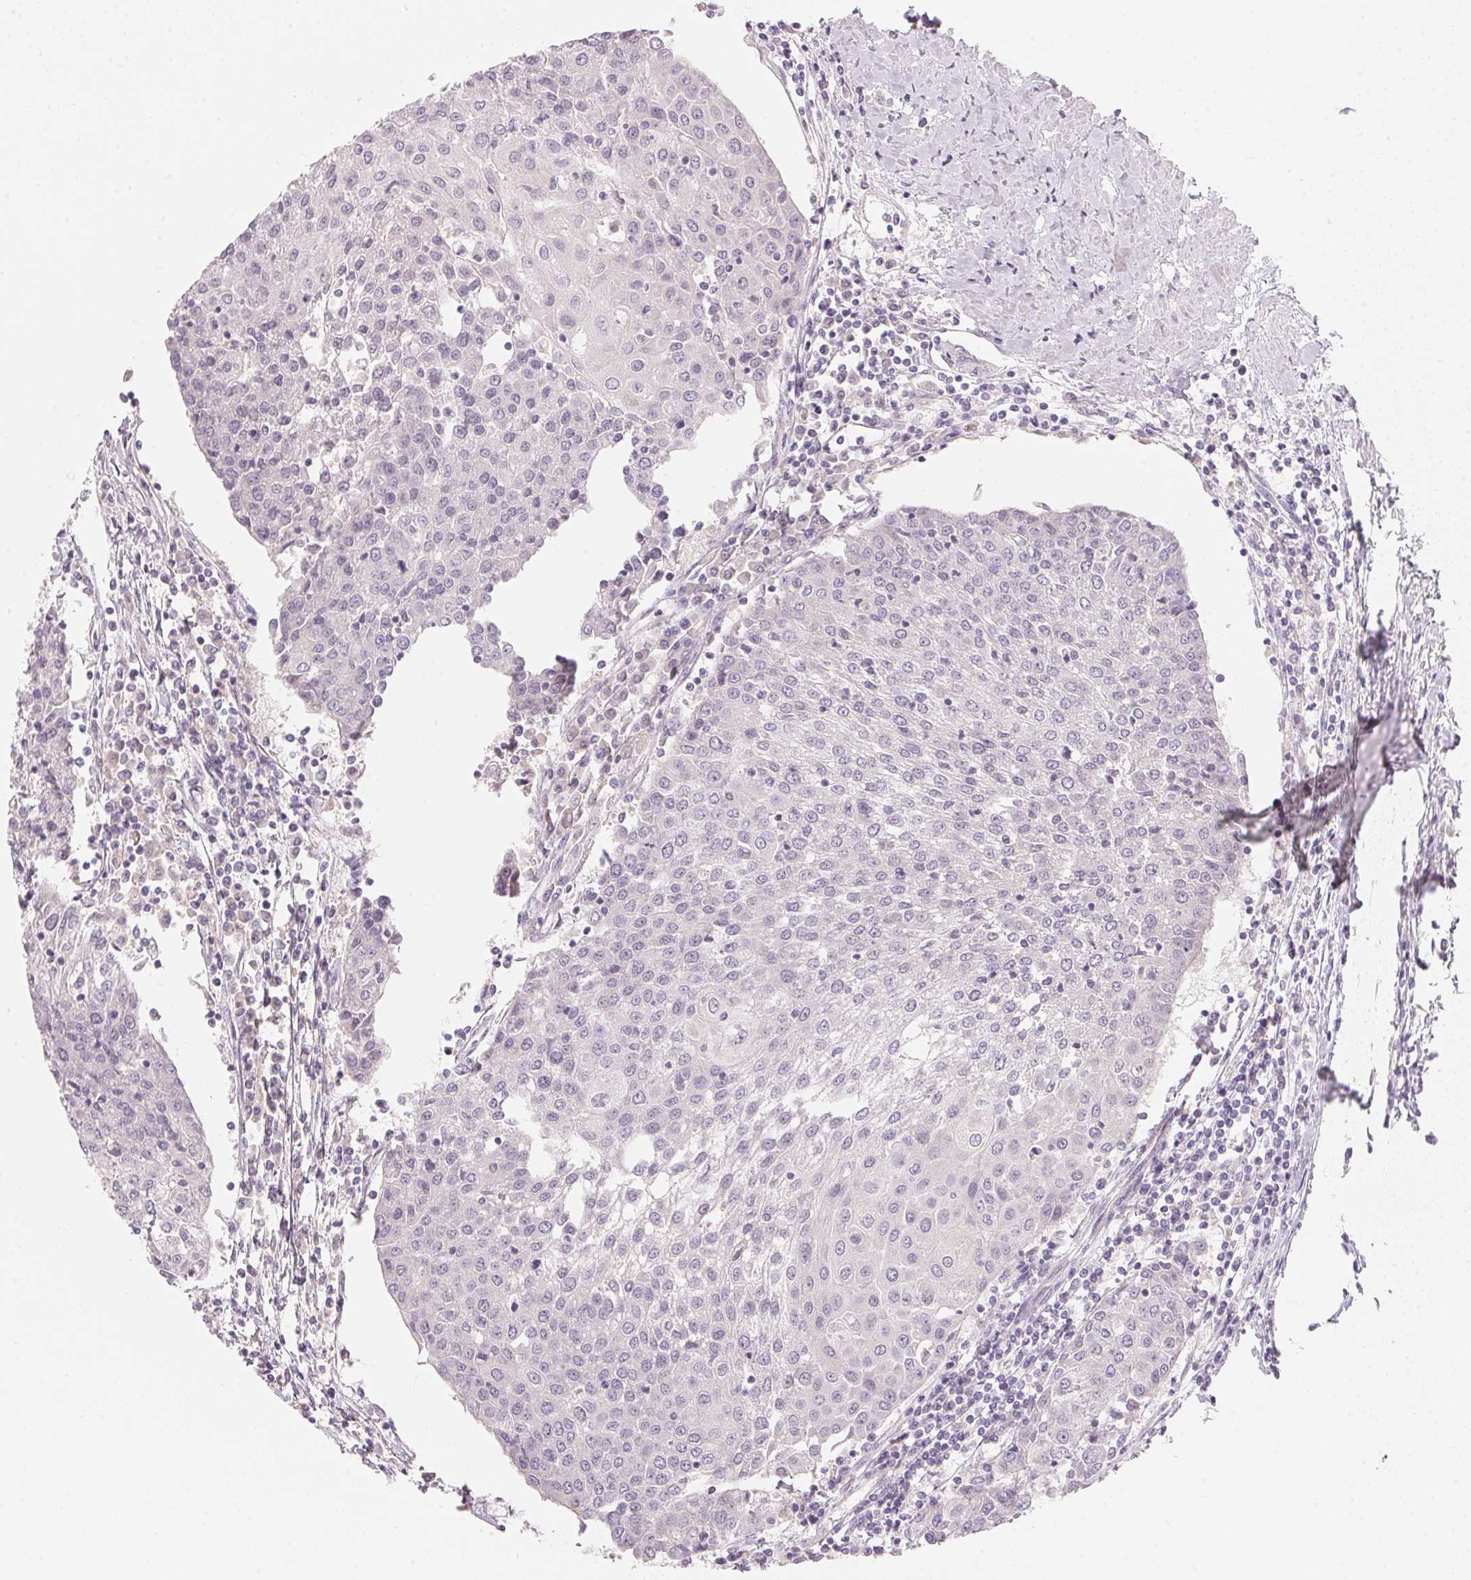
{"staining": {"intensity": "negative", "quantity": "none", "location": "none"}, "tissue": "urothelial cancer", "cell_type": "Tumor cells", "image_type": "cancer", "snomed": [{"axis": "morphology", "description": "Urothelial carcinoma, High grade"}, {"axis": "topography", "description": "Urinary bladder"}], "caption": "A histopathology image of urothelial carcinoma (high-grade) stained for a protein demonstrates no brown staining in tumor cells. (DAB (3,3'-diaminobenzidine) immunohistochemistry (IHC) with hematoxylin counter stain).", "gene": "ANKRD31", "patient": {"sex": "female", "age": 85}}